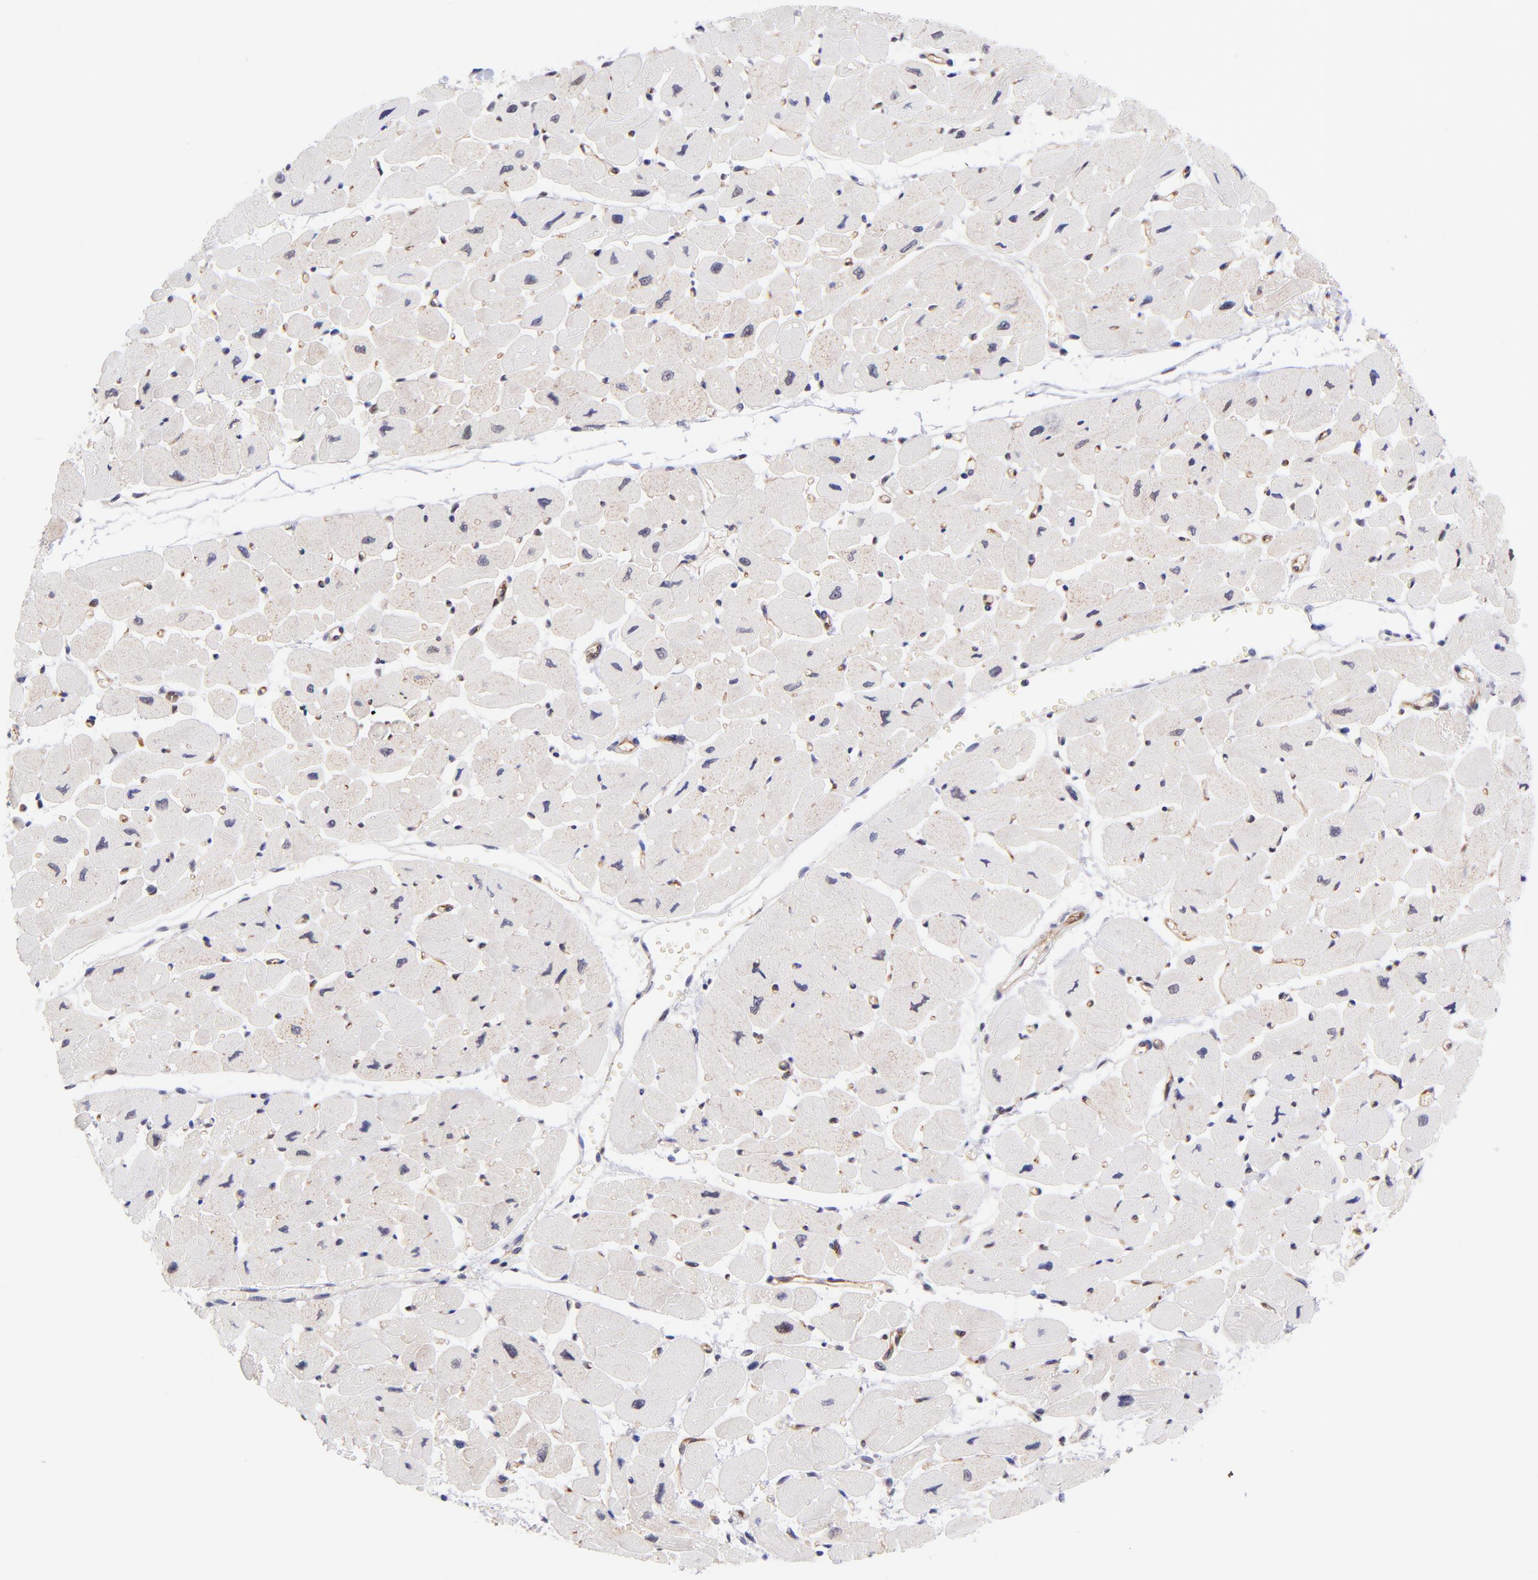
{"staining": {"intensity": "weak", "quantity": "<25%", "location": "nuclear"}, "tissue": "heart muscle", "cell_type": "Cardiomyocytes", "image_type": "normal", "snomed": [{"axis": "morphology", "description": "Normal tissue, NOS"}, {"axis": "topography", "description": "Heart"}], "caption": "The immunohistochemistry (IHC) micrograph has no significant expression in cardiomyocytes of heart muscle. Nuclei are stained in blue.", "gene": "SOX6", "patient": {"sex": "female", "age": 54}}